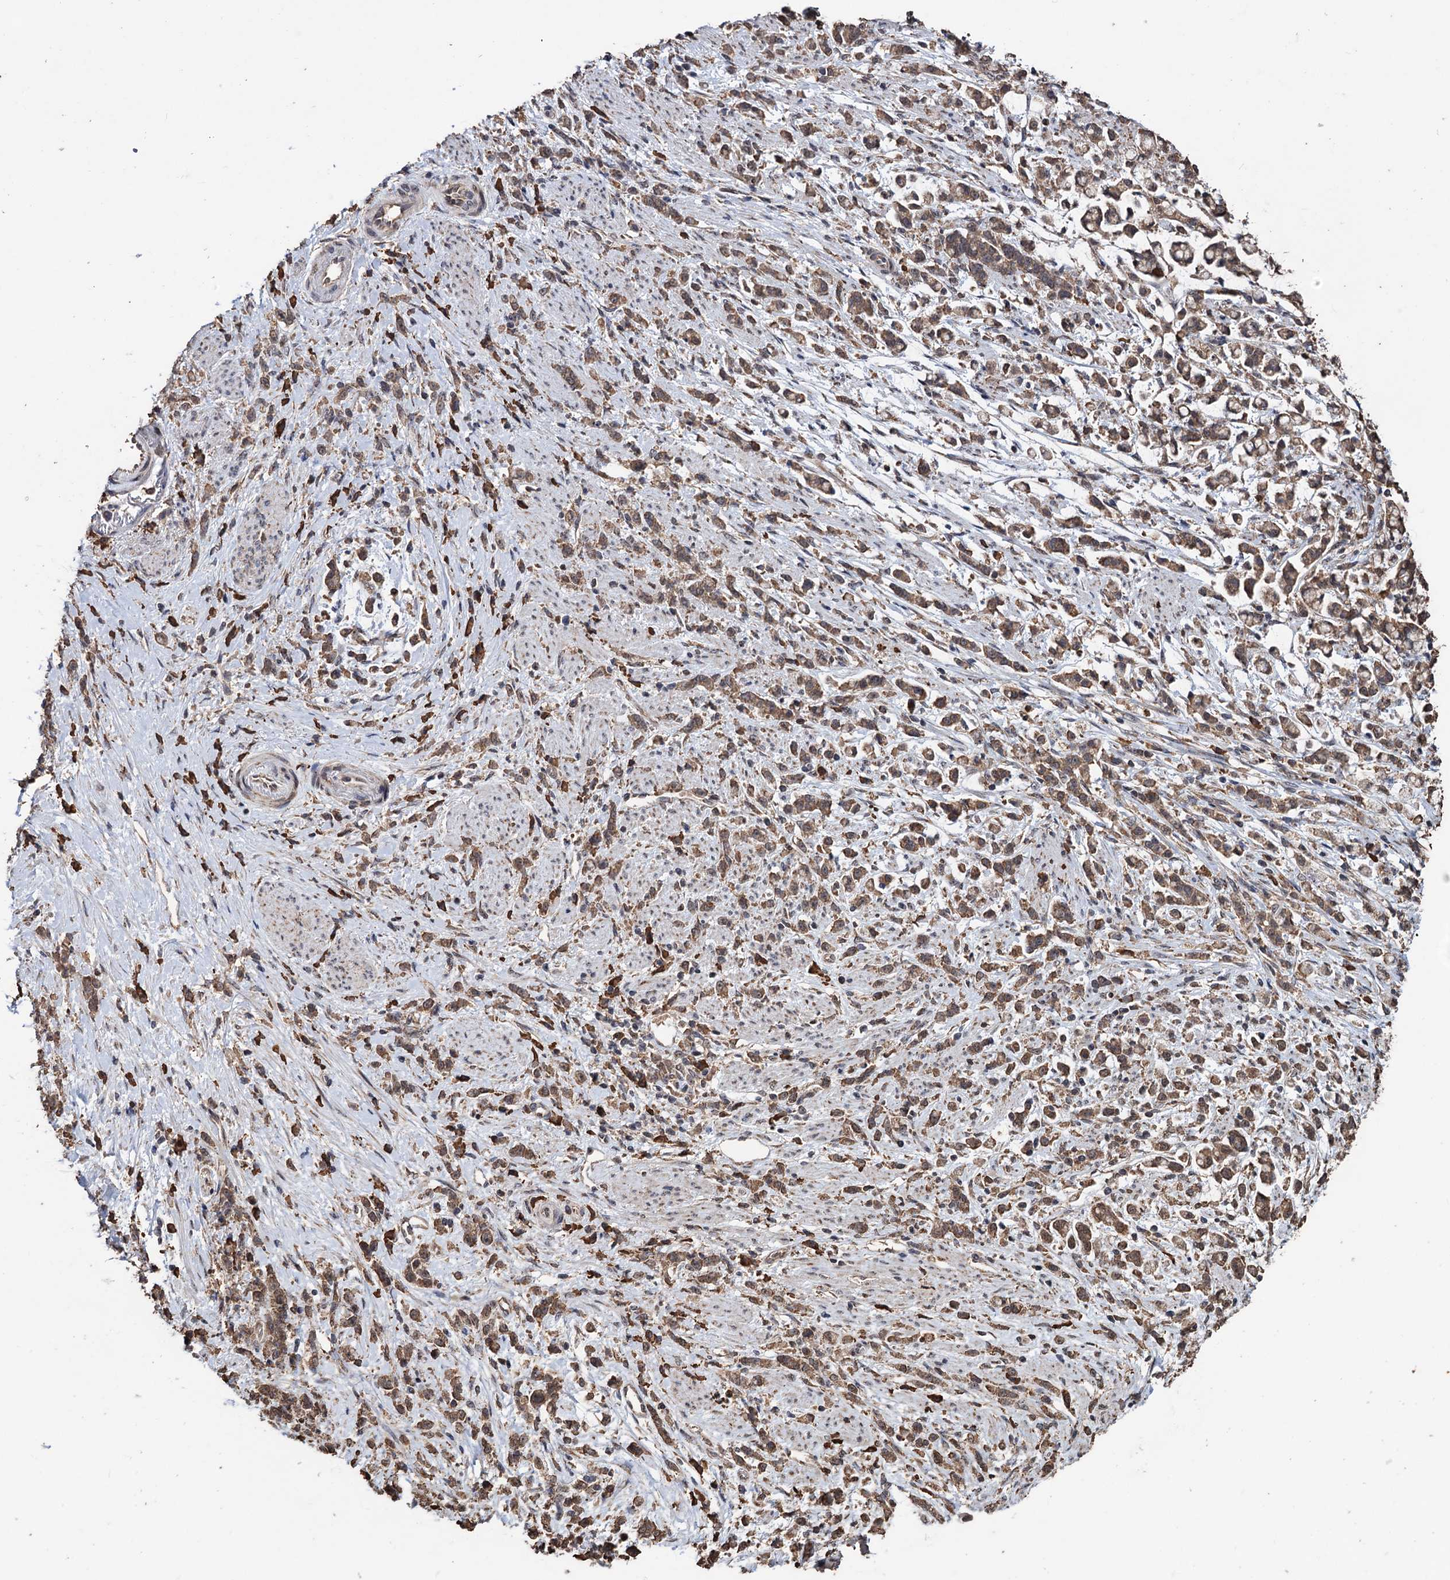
{"staining": {"intensity": "moderate", "quantity": "25%-75%", "location": "cytoplasmic/membranous"}, "tissue": "stomach cancer", "cell_type": "Tumor cells", "image_type": "cancer", "snomed": [{"axis": "morphology", "description": "Adenocarcinoma, NOS"}, {"axis": "topography", "description": "Stomach"}], "caption": "Human stomach cancer (adenocarcinoma) stained for a protein (brown) shows moderate cytoplasmic/membranous positive expression in about 25%-75% of tumor cells.", "gene": "TBC1D12", "patient": {"sex": "female", "age": 60}}